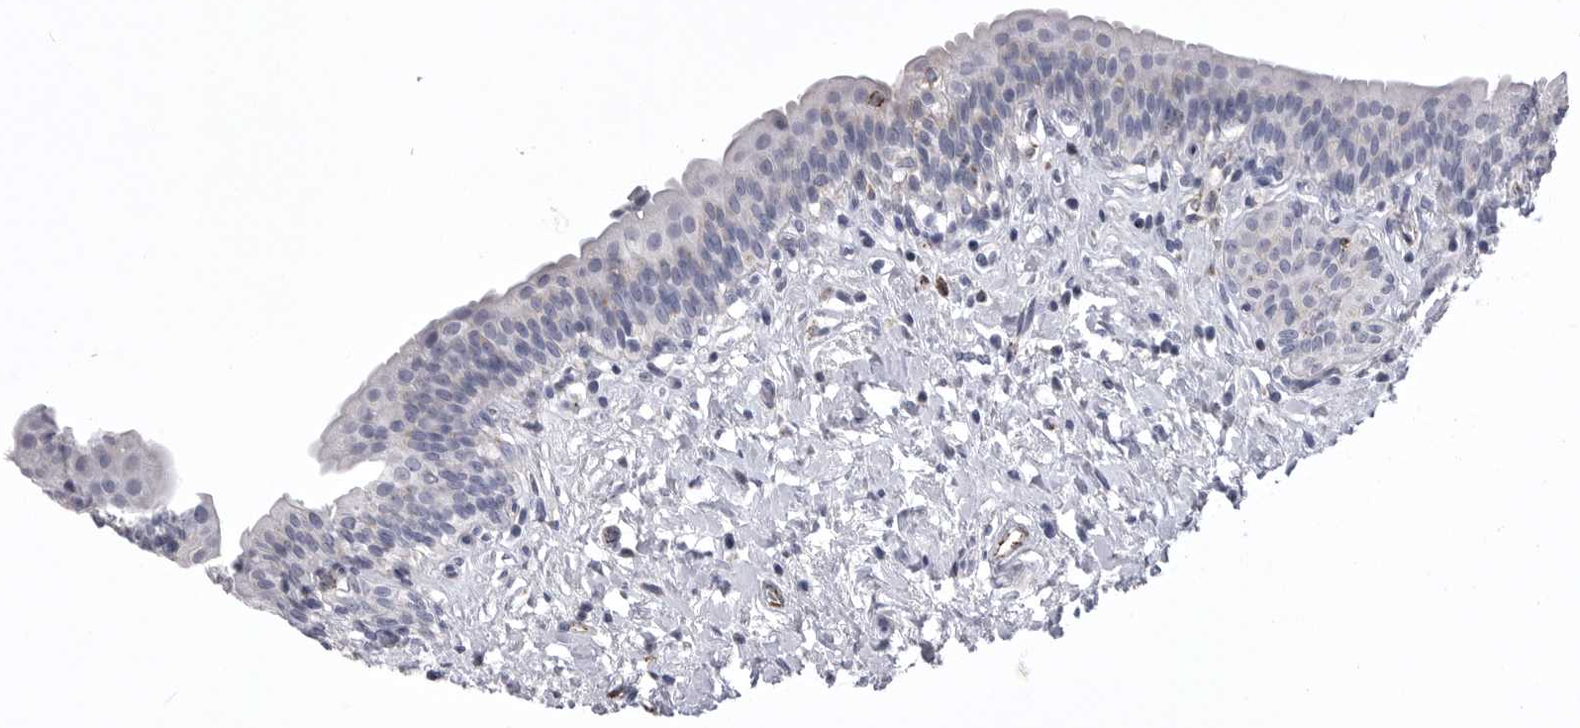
{"staining": {"intensity": "moderate", "quantity": "25%-75%", "location": "cytoplasmic/membranous"}, "tissue": "urinary bladder", "cell_type": "Urothelial cells", "image_type": "normal", "snomed": [{"axis": "morphology", "description": "Normal tissue, NOS"}, {"axis": "topography", "description": "Urinary bladder"}], "caption": "Immunohistochemistry (DAB) staining of unremarkable urinary bladder shows moderate cytoplasmic/membranous protein positivity in approximately 25%-75% of urothelial cells.", "gene": "PSPN", "patient": {"sex": "male", "age": 83}}